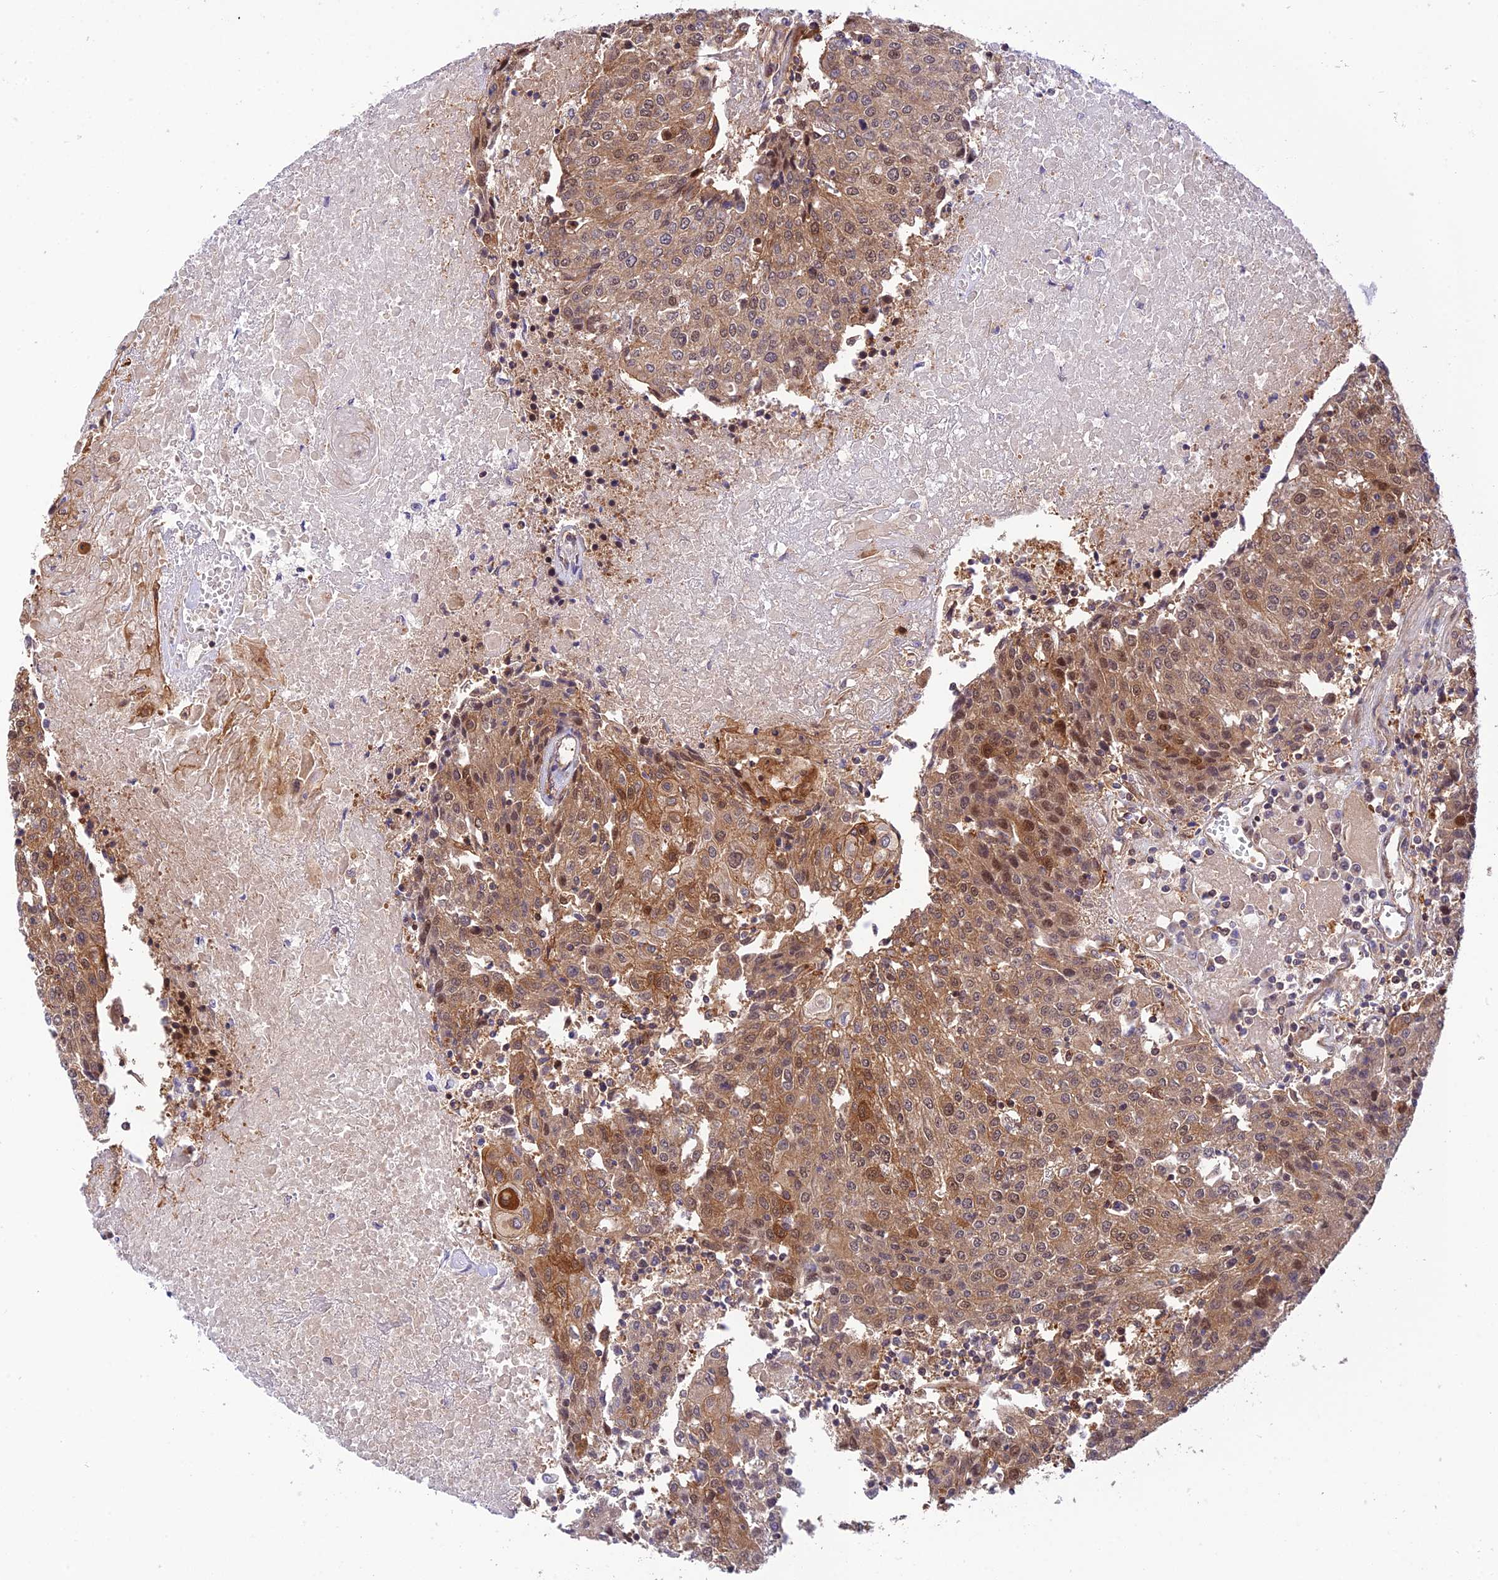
{"staining": {"intensity": "moderate", "quantity": ">75%", "location": "cytoplasmic/membranous,nuclear"}, "tissue": "urothelial cancer", "cell_type": "Tumor cells", "image_type": "cancer", "snomed": [{"axis": "morphology", "description": "Urothelial carcinoma, High grade"}, {"axis": "topography", "description": "Urinary bladder"}], "caption": "Human high-grade urothelial carcinoma stained with a brown dye displays moderate cytoplasmic/membranous and nuclear positive positivity in about >75% of tumor cells.", "gene": "EVI5L", "patient": {"sex": "female", "age": 85}}